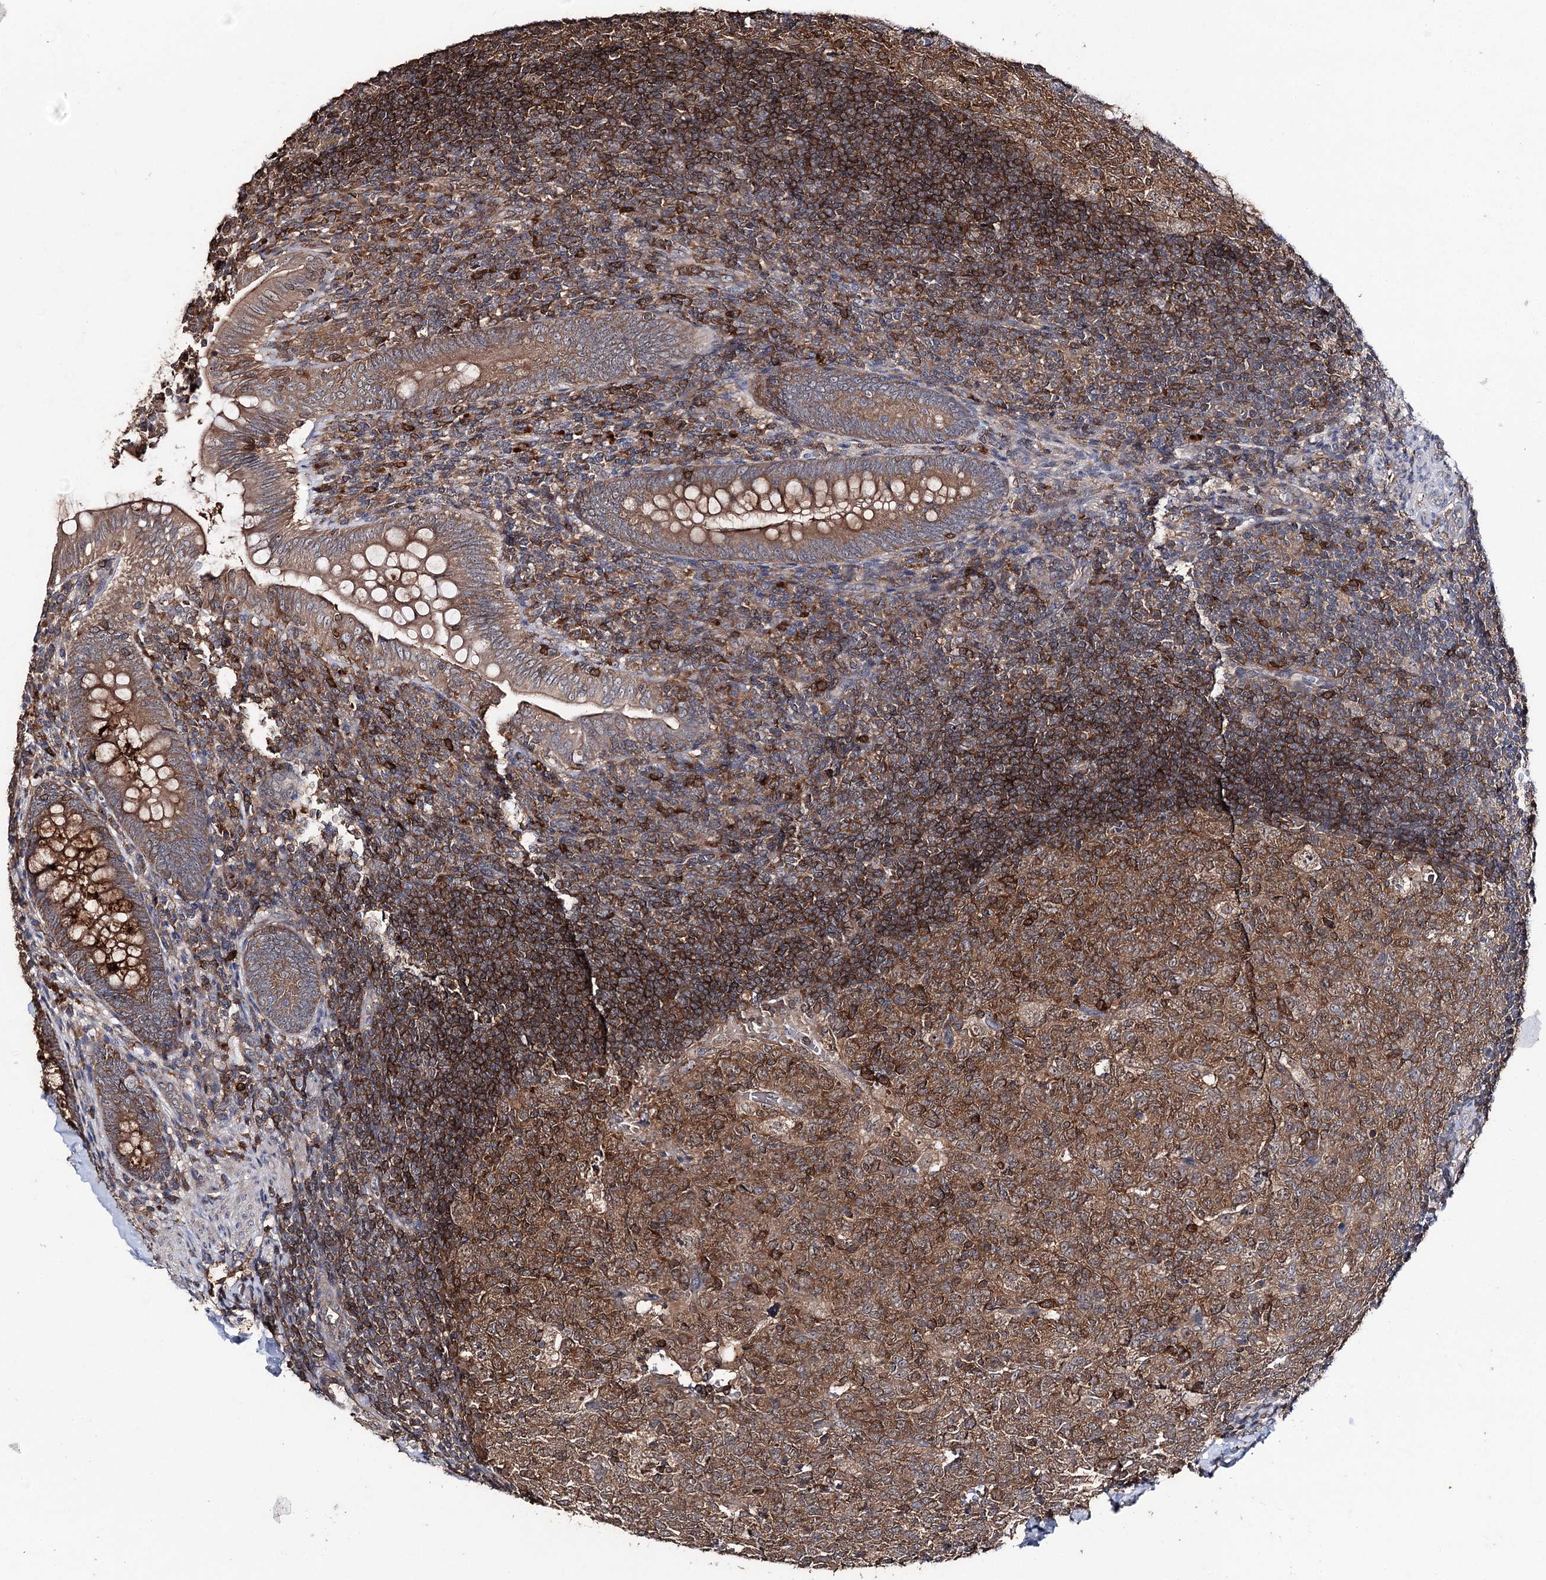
{"staining": {"intensity": "moderate", "quantity": ">75%", "location": "cytoplasmic/membranous"}, "tissue": "appendix", "cell_type": "Glandular cells", "image_type": "normal", "snomed": [{"axis": "morphology", "description": "Normal tissue, NOS"}, {"axis": "topography", "description": "Appendix"}], "caption": "Unremarkable appendix was stained to show a protein in brown. There is medium levels of moderate cytoplasmic/membranous expression in approximately >75% of glandular cells.", "gene": "FAM53B", "patient": {"sex": "male", "age": 14}}